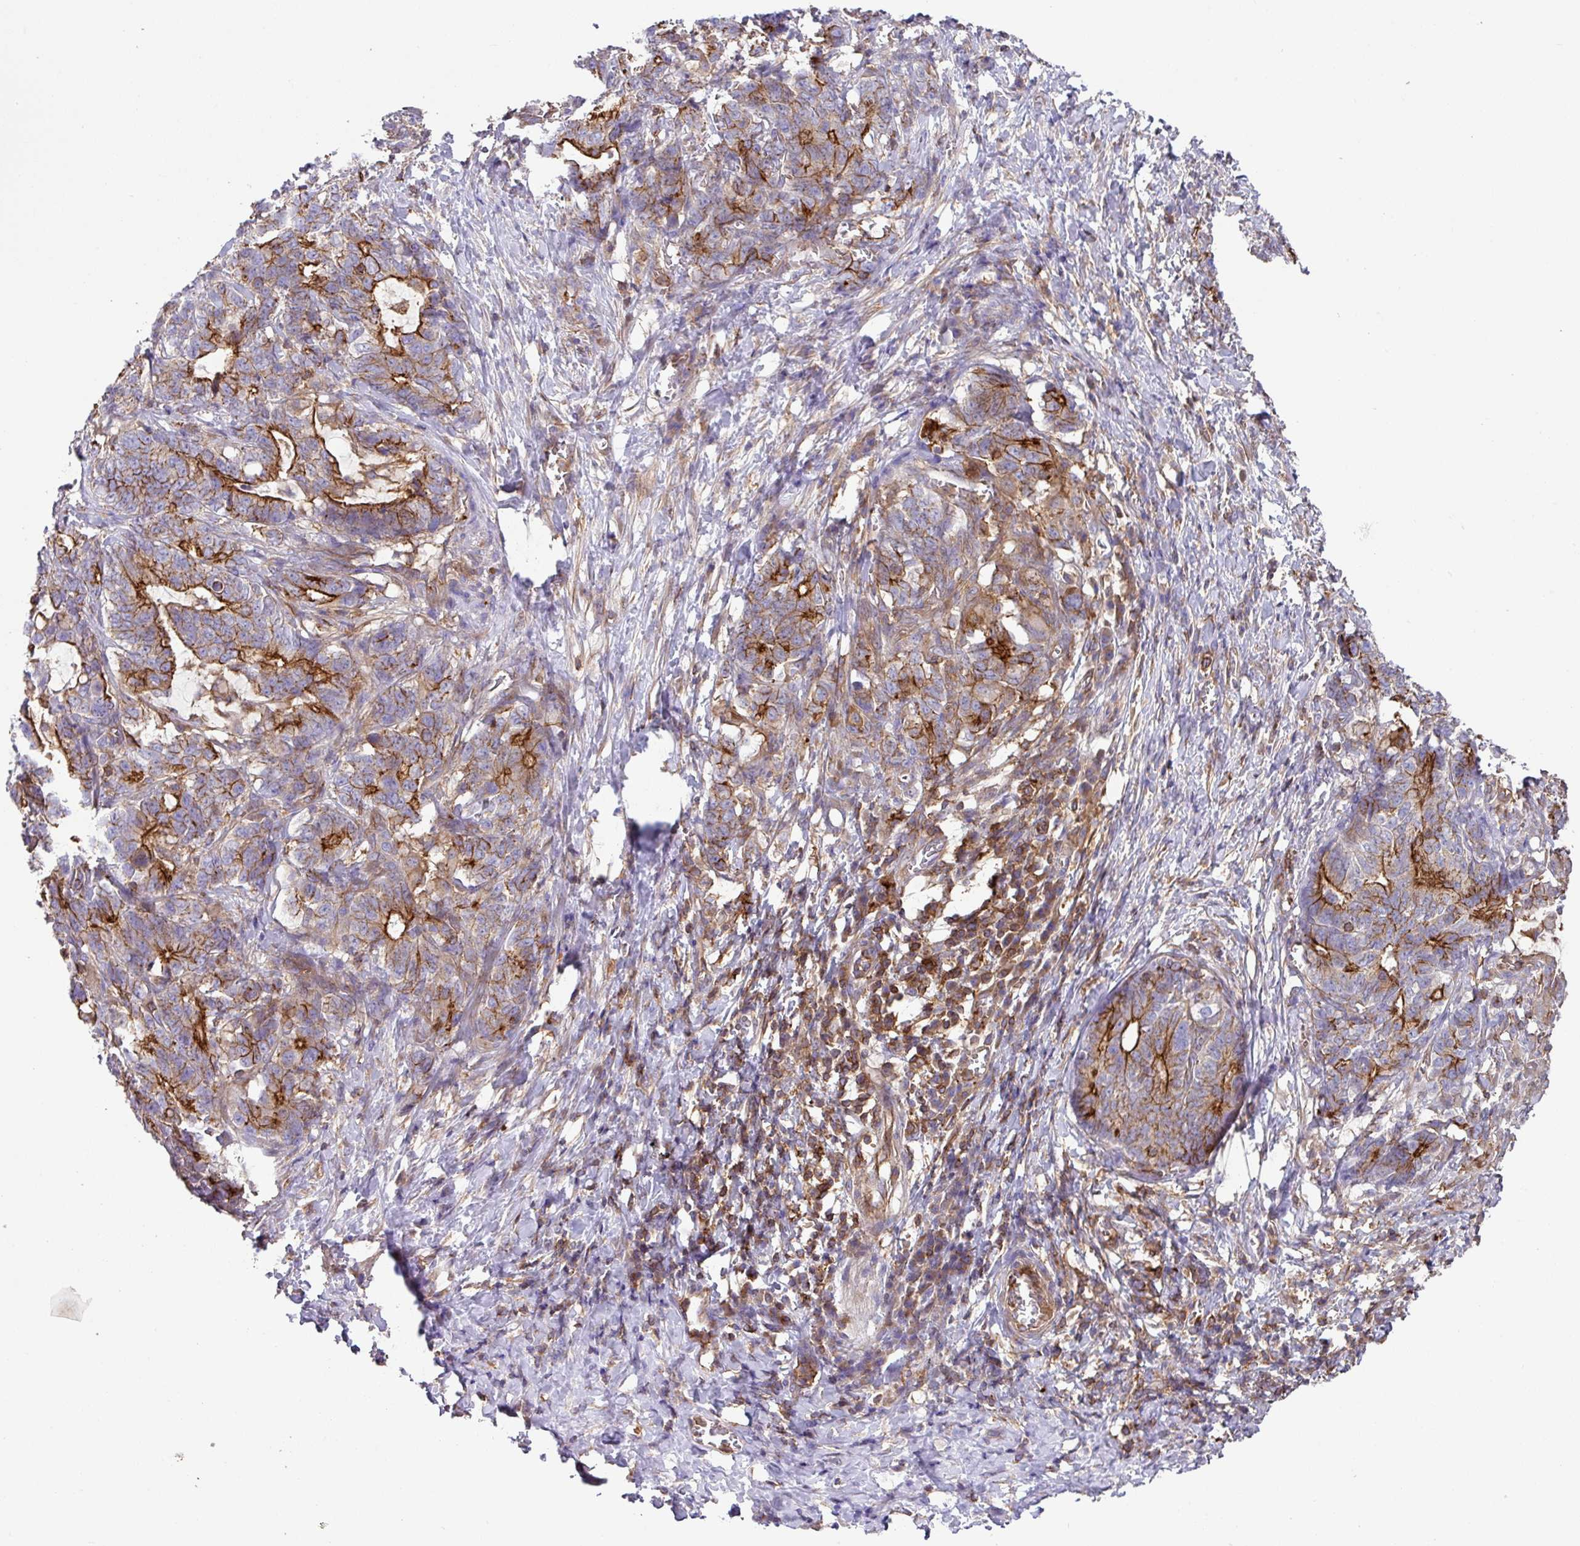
{"staining": {"intensity": "strong", "quantity": "25%-75%", "location": "cytoplasmic/membranous"}, "tissue": "stomach cancer", "cell_type": "Tumor cells", "image_type": "cancer", "snomed": [{"axis": "morphology", "description": "Normal tissue, NOS"}, {"axis": "morphology", "description": "Adenocarcinoma, NOS"}, {"axis": "topography", "description": "Stomach"}], "caption": "Tumor cells demonstrate high levels of strong cytoplasmic/membranous staining in about 25%-75% of cells in adenocarcinoma (stomach).", "gene": "RIC1", "patient": {"sex": "female", "age": 64}}